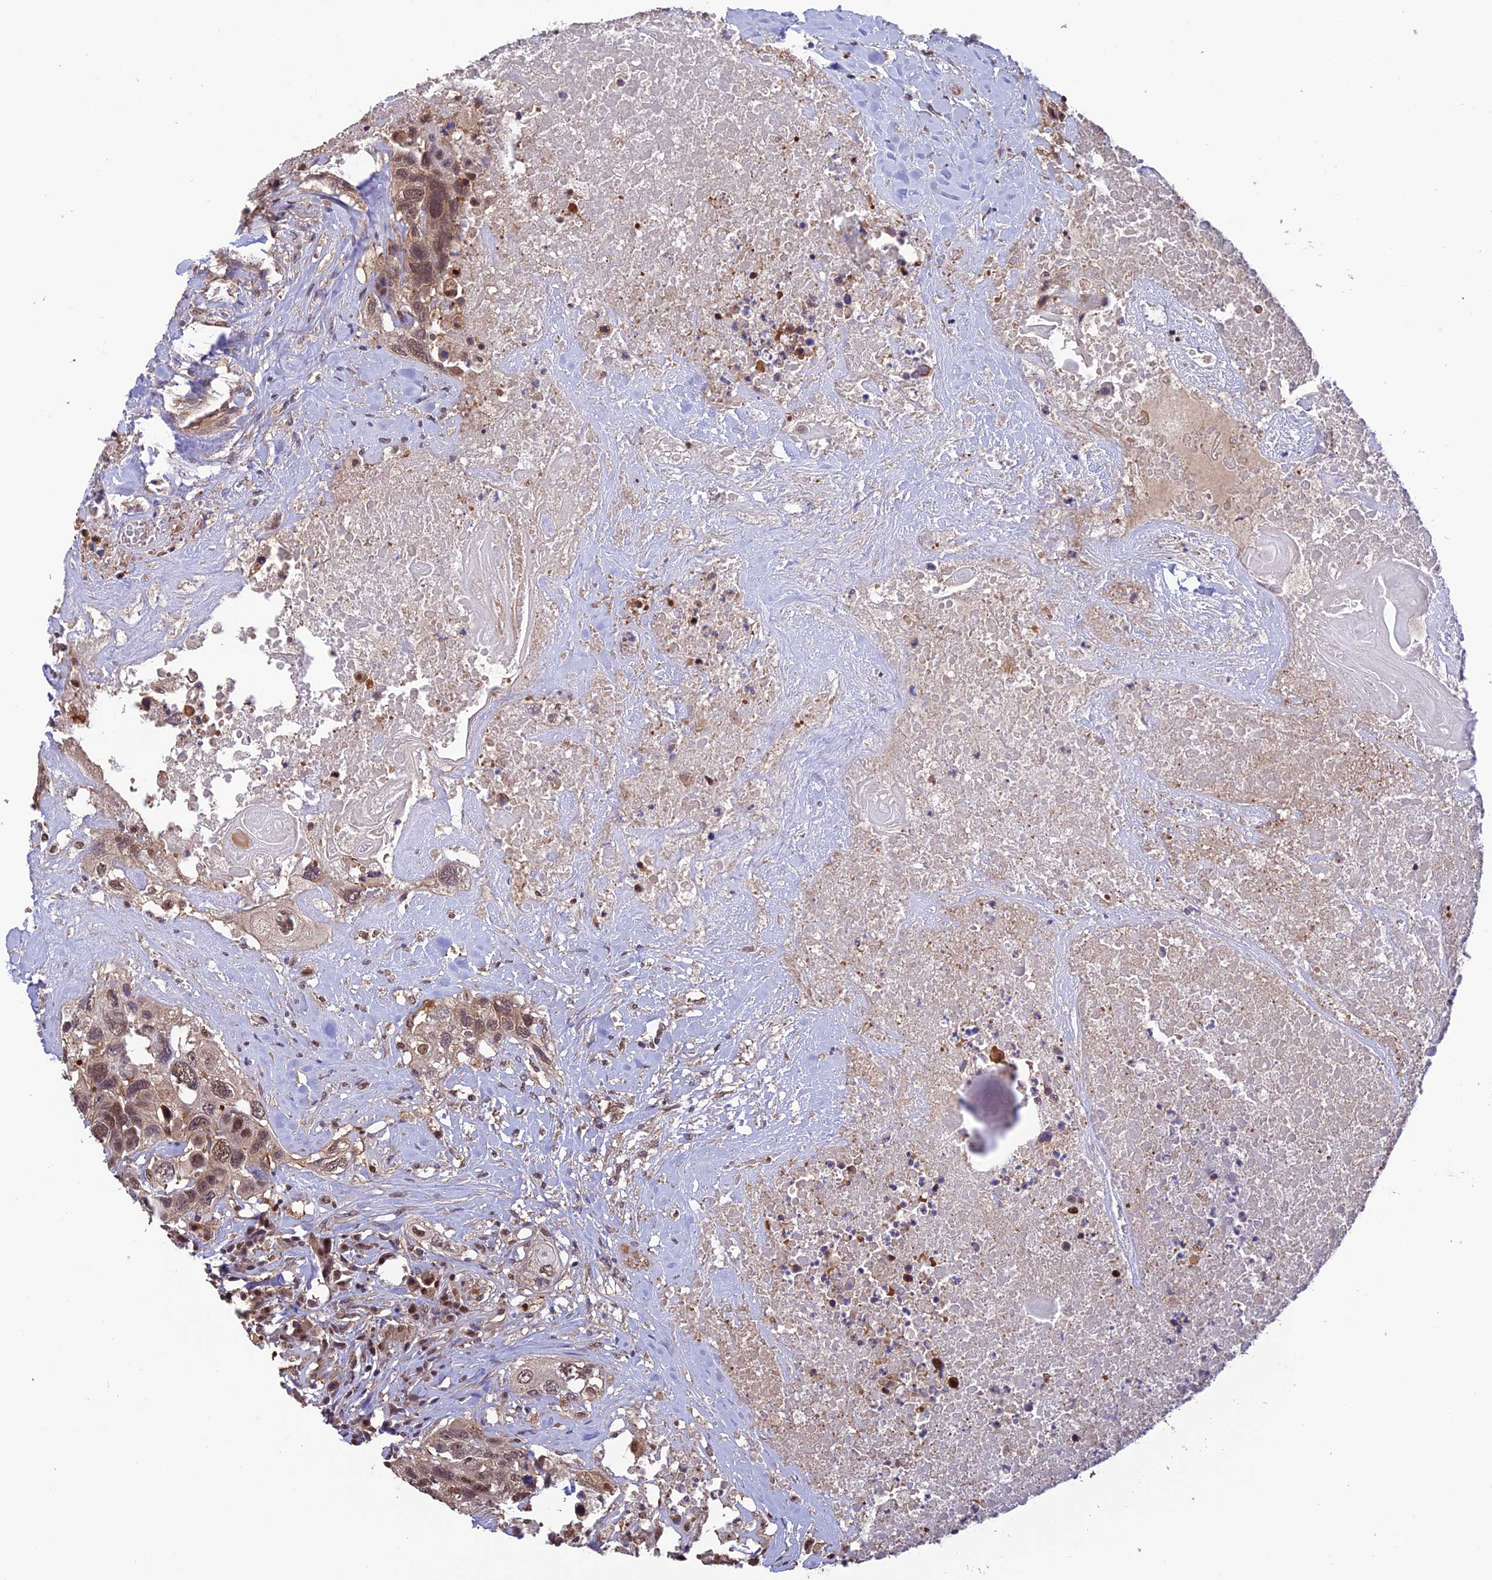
{"staining": {"intensity": "moderate", "quantity": ">75%", "location": "nuclear"}, "tissue": "head and neck cancer", "cell_type": "Tumor cells", "image_type": "cancer", "snomed": [{"axis": "morphology", "description": "Squamous cell carcinoma, NOS"}, {"axis": "topography", "description": "Head-Neck"}], "caption": "Squamous cell carcinoma (head and neck) stained with immunohistochemistry (IHC) exhibits moderate nuclear staining in about >75% of tumor cells.", "gene": "PSMB3", "patient": {"sex": "male", "age": 66}}